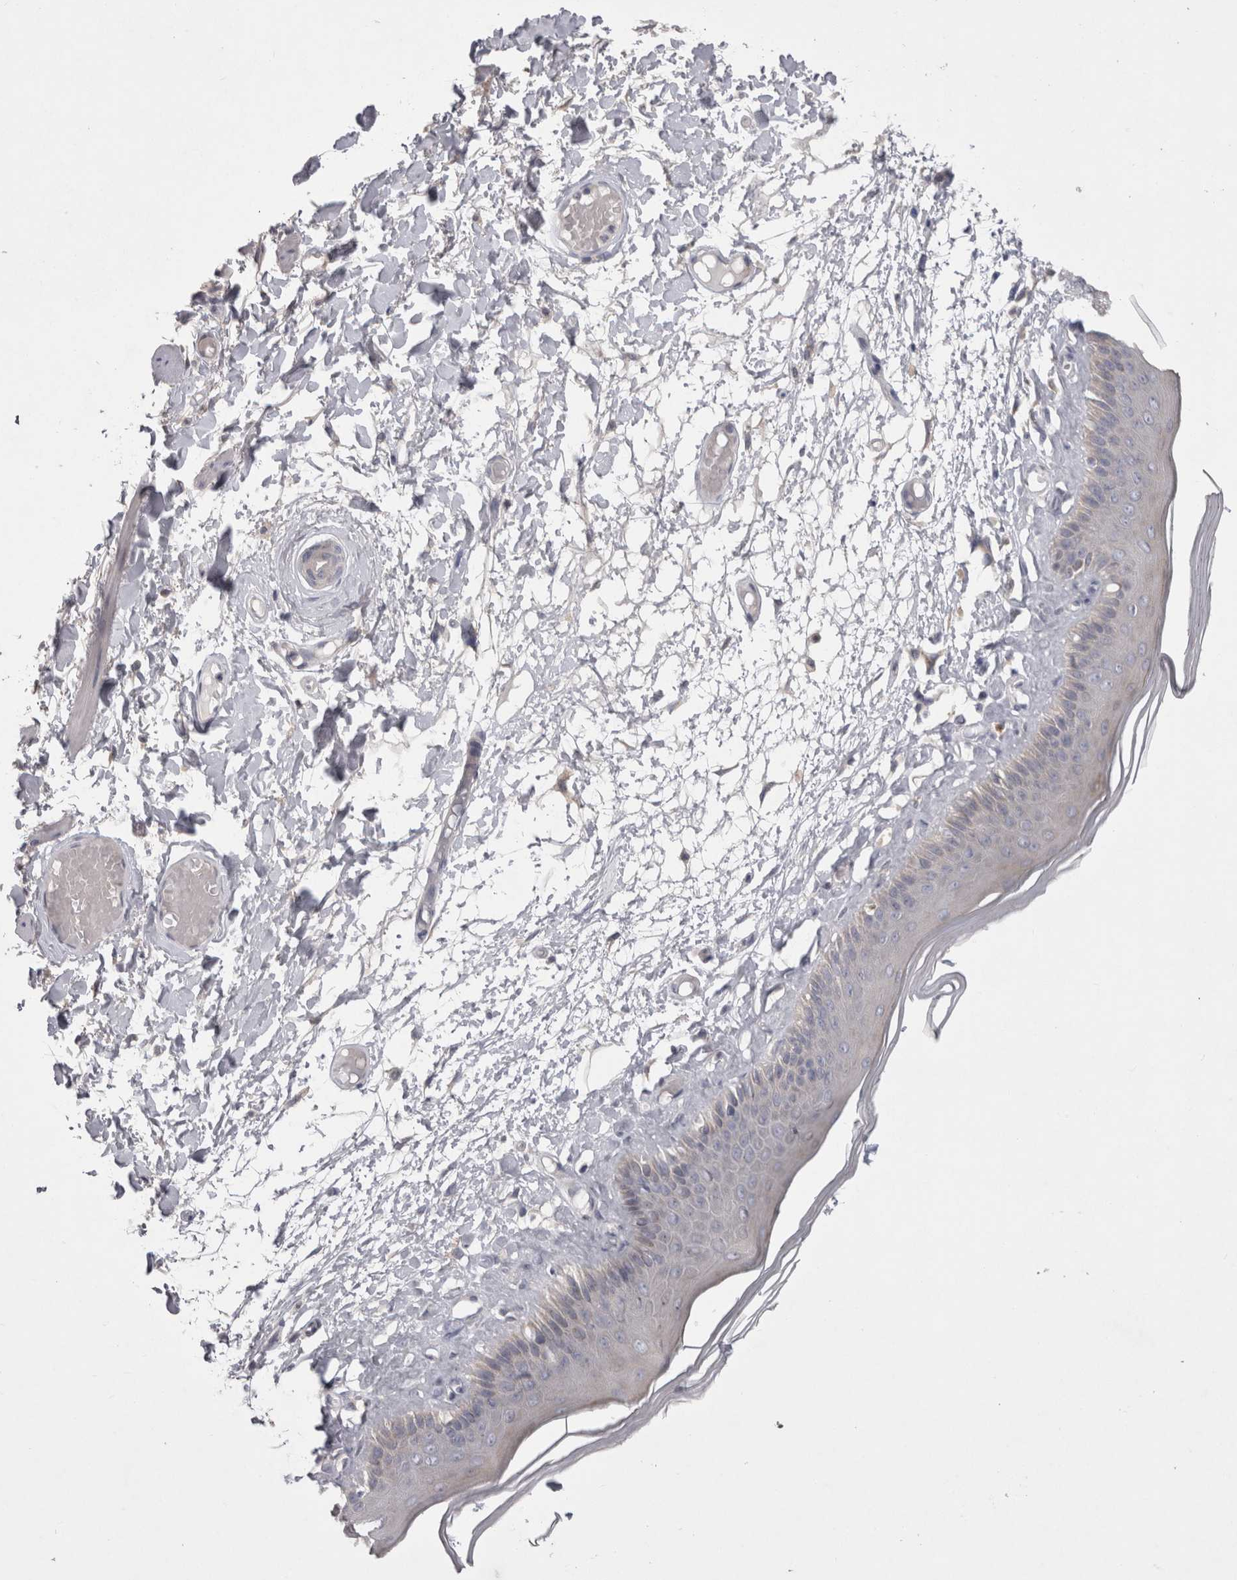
{"staining": {"intensity": "weak", "quantity": "<25%", "location": "cytoplasmic/membranous"}, "tissue": "skin", "cell_type": "Epidermal cells", "image_type": "normal", "snomed": [{"axis": "morphology", "description": "Normal tissue, NOS"}, {"axis": "topography", "description": "Vulva"}], "caption": "Skin stained for a protein using immunohistochemistry (IHC) reveals no expression epidermal cells.", "gene": "LRRC40", "patient": {"sex": "female", "age": 73}}